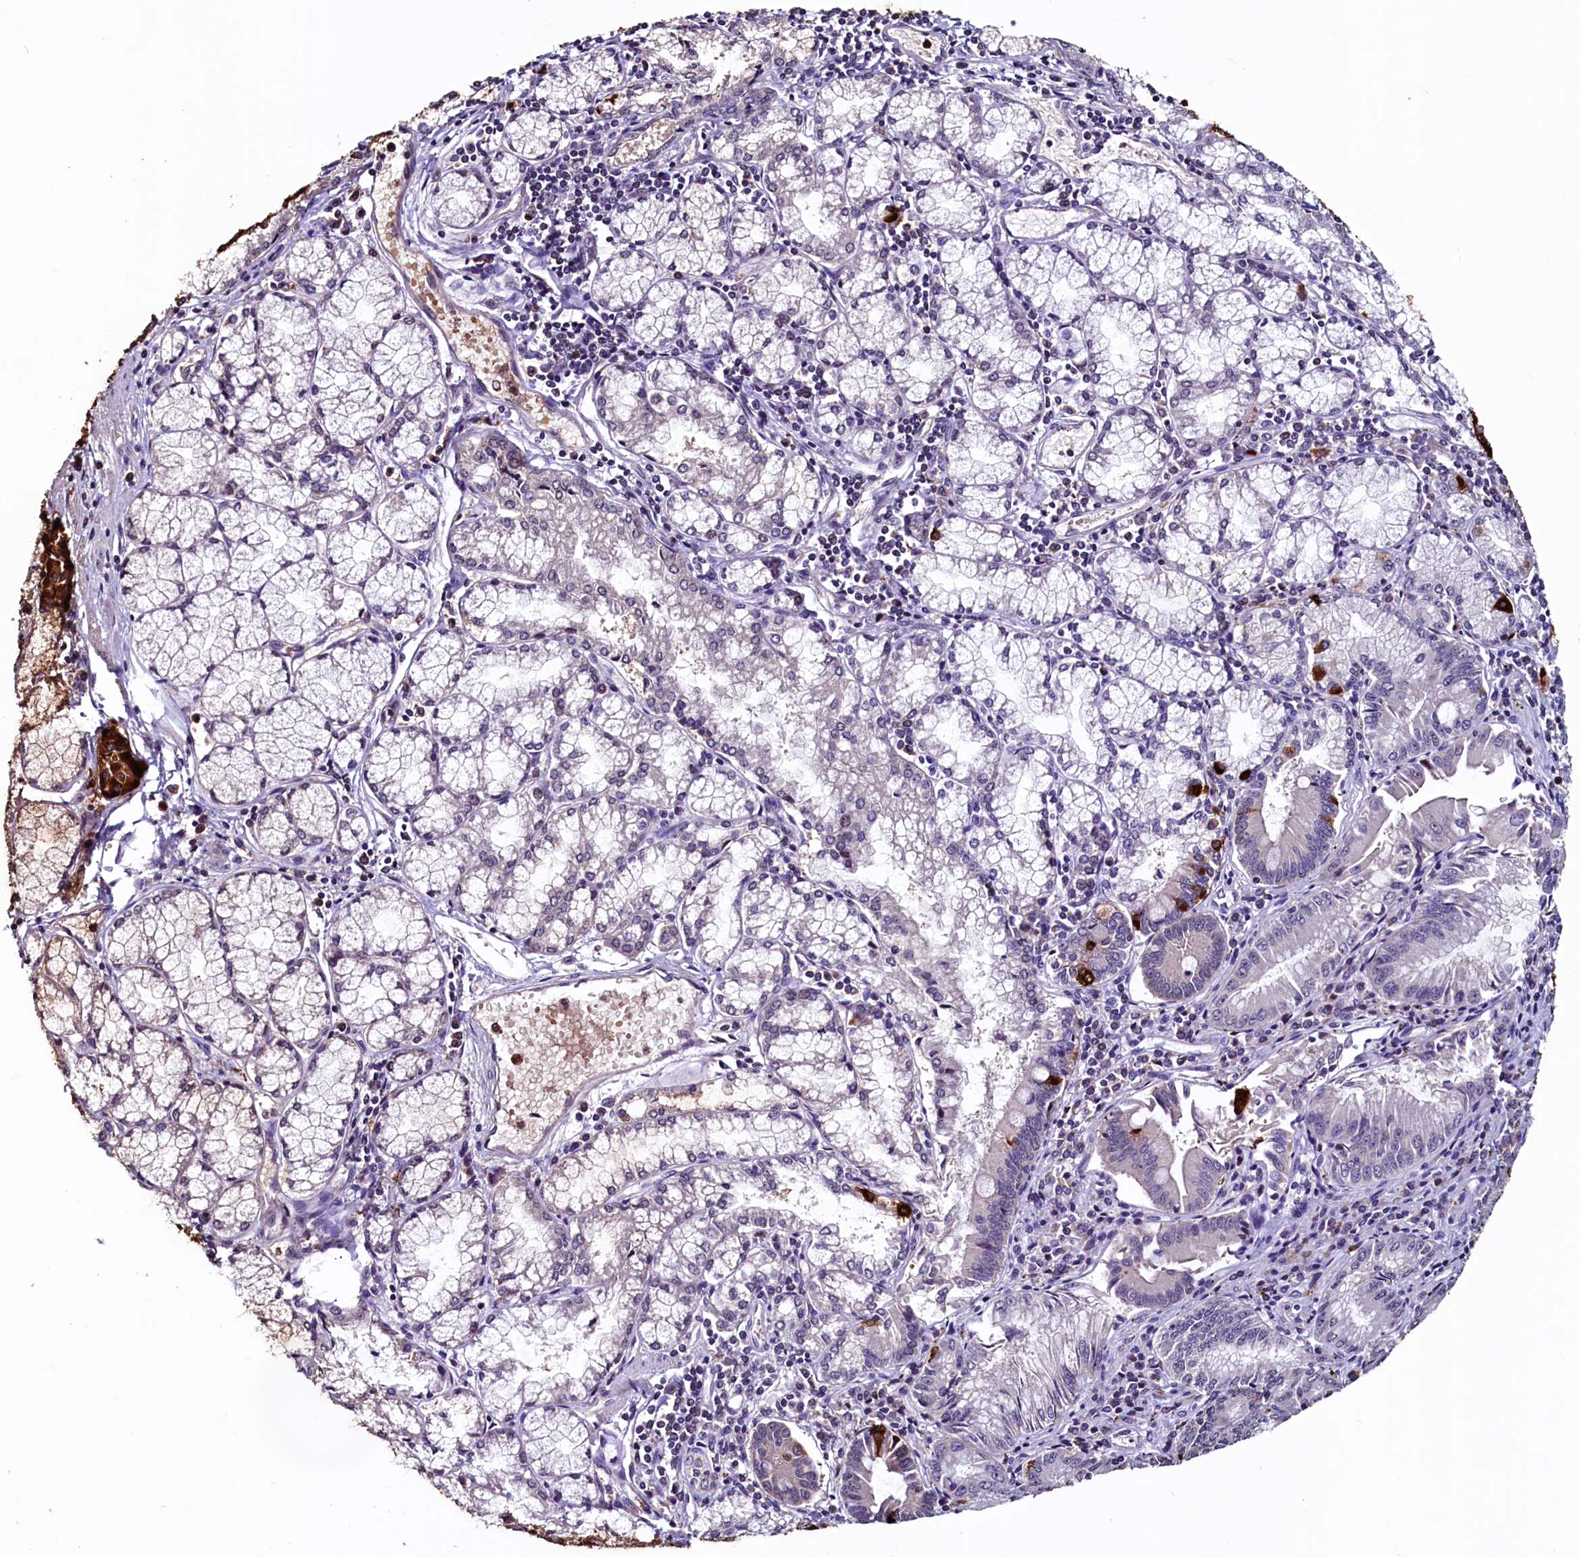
{"staining": {"intensity": "negative", "quantity": "none", "location": "none"}, "tissue": "pancreatic cancer", "cell_type": "Tumor cells", "image_type": "cancer", "snomed": [{"axis": "morphology", "description": "Adenocarcinoma, NOS"}, {"axis": "topography", "description": "Pancreas"}], "caption": "Tumor cells show no significant positivity in pancreatic cancer. The staining is performed using DAB (3,3'-diaminobenzidine) brown chromogen with nuclei counter-stained in using hematoxylin.", "gene": "RNMT", "patient": {"sex": "female", "age": 50}}